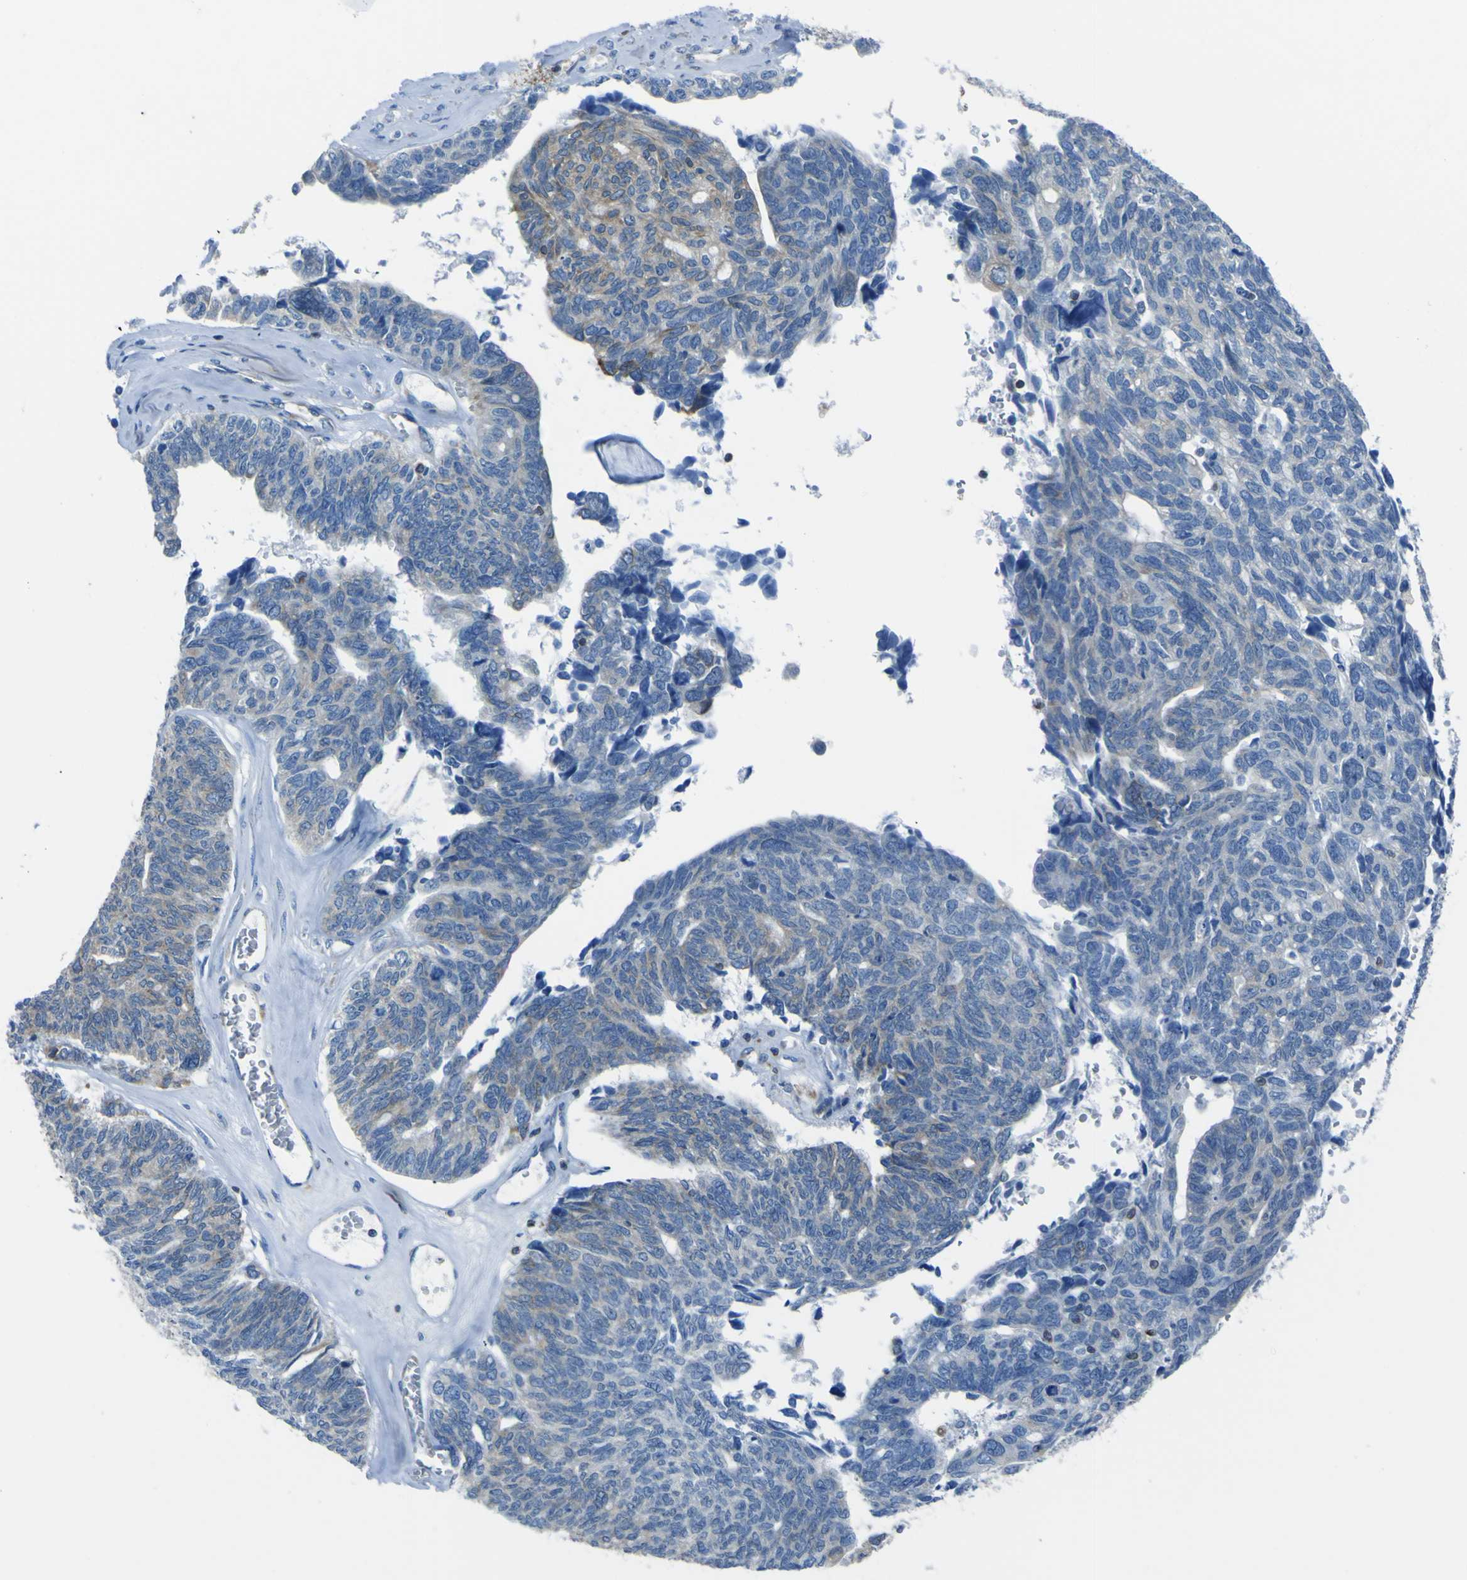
{"staining": {"intensity": "moderate", "quantity": "<25%", "location": "cytoplasmic/membranous"}, "tissue": "ovarian cancer", "cell_type": "Tumor cells", "image_type": "cancer", "snomed": [{"axis": "morphology", "description": "Cystadenocarcinoma, serous, NOS"}, {"axis": "topography", "description": "Ovary"}], "caption": "Immunohistochemical staining of human ovarian serous cystadenocarcinoma shows moderate cytoplasmic/membranous protein positivity in about <25% of tumor cells.", "gene": "STIM1", "patient": {"sex": "female", "age": 79}}